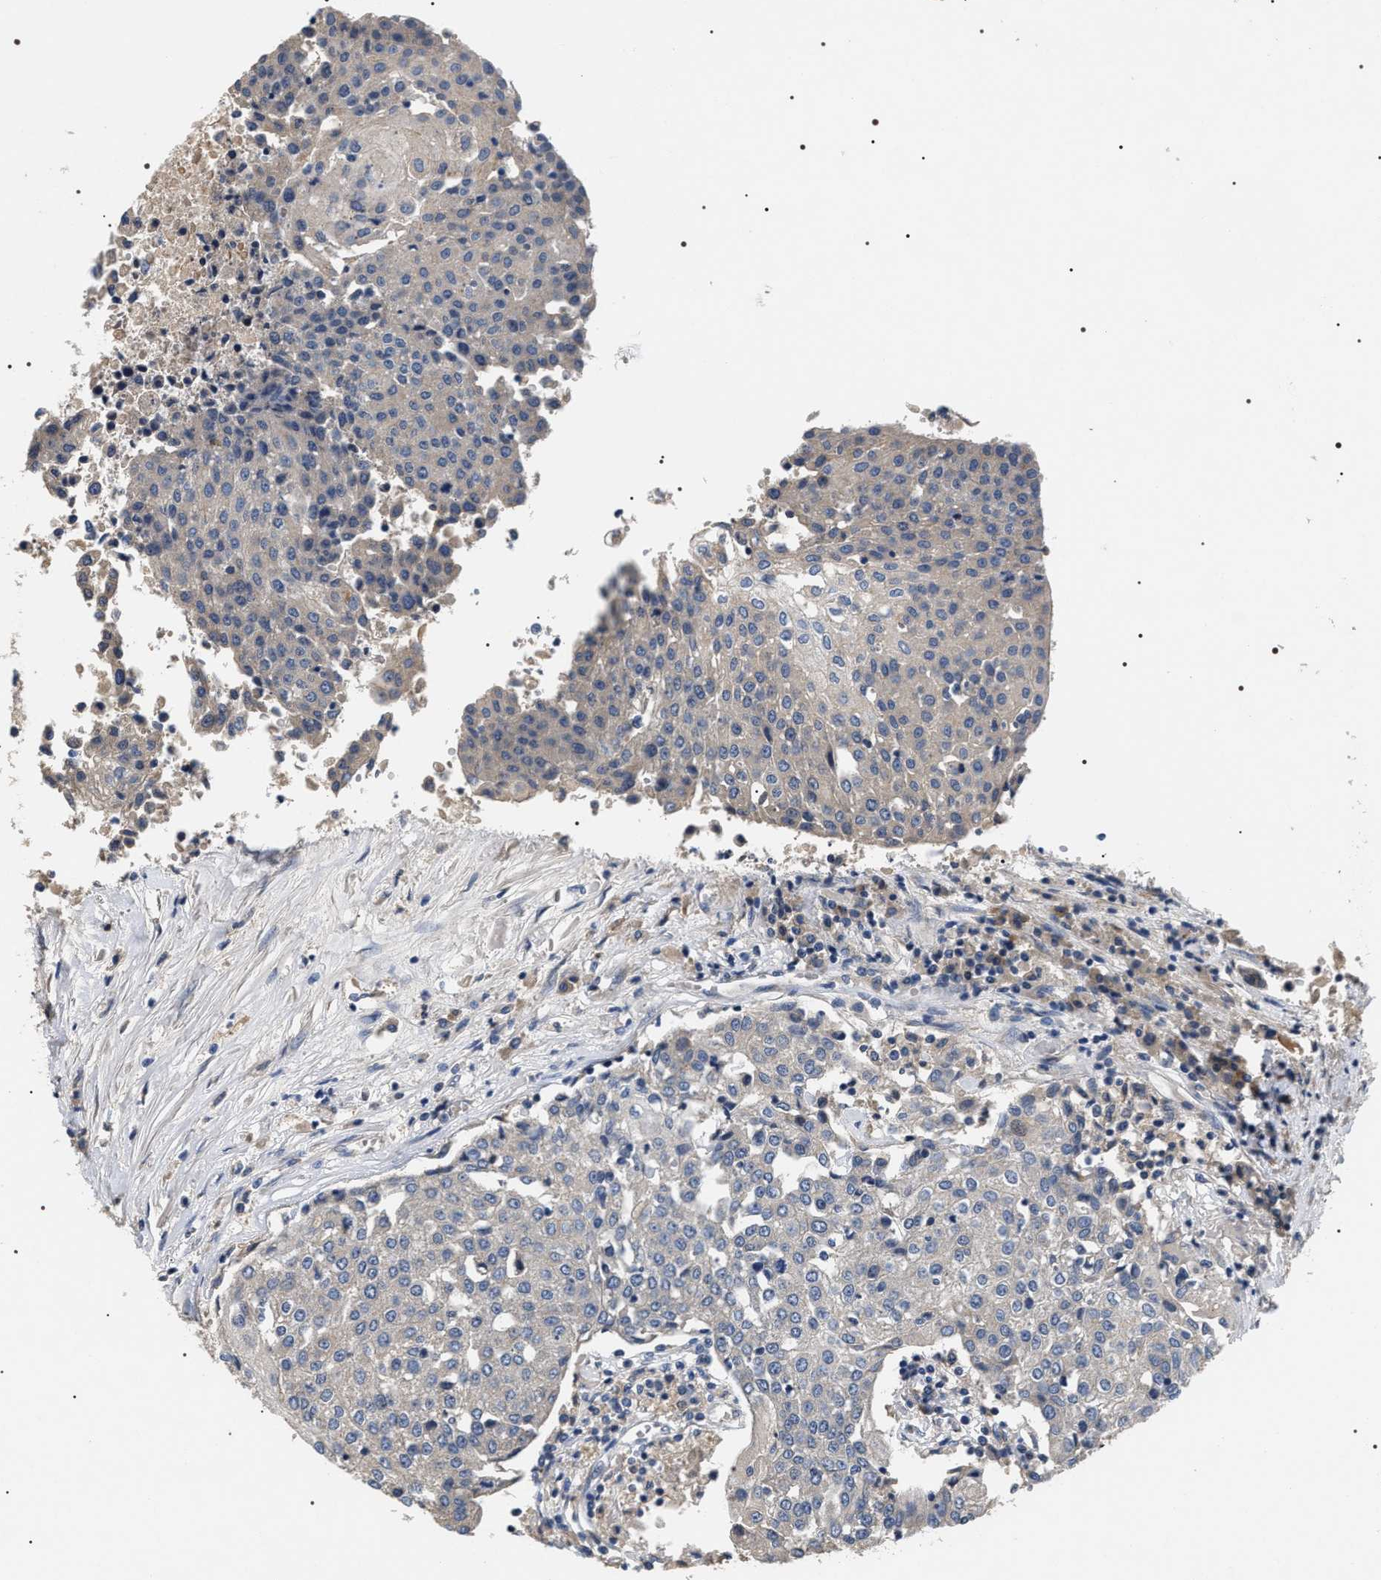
{"staining": {"intensity": "negative", "quantity": "none", "location": "none"}, "tissue": "urothelial cancer", "cell_type": "Tumor cells", "image_type": "cancer", "snomed": [{"axis": "morphology", "description": "Urothelial carcinoma, High grade"}, {"axis": "topography", "description": "Urinary bladder"}], "caption": "The immunohistochemistry image has no significant expression in tumor cells of urothelial cancer tissue. (DAB (3,3'-diaminobenzidine) IHC with hematoxylin counter stain).", "gene": "IFT81", "patient": {"sex": "female", "age": 85}}